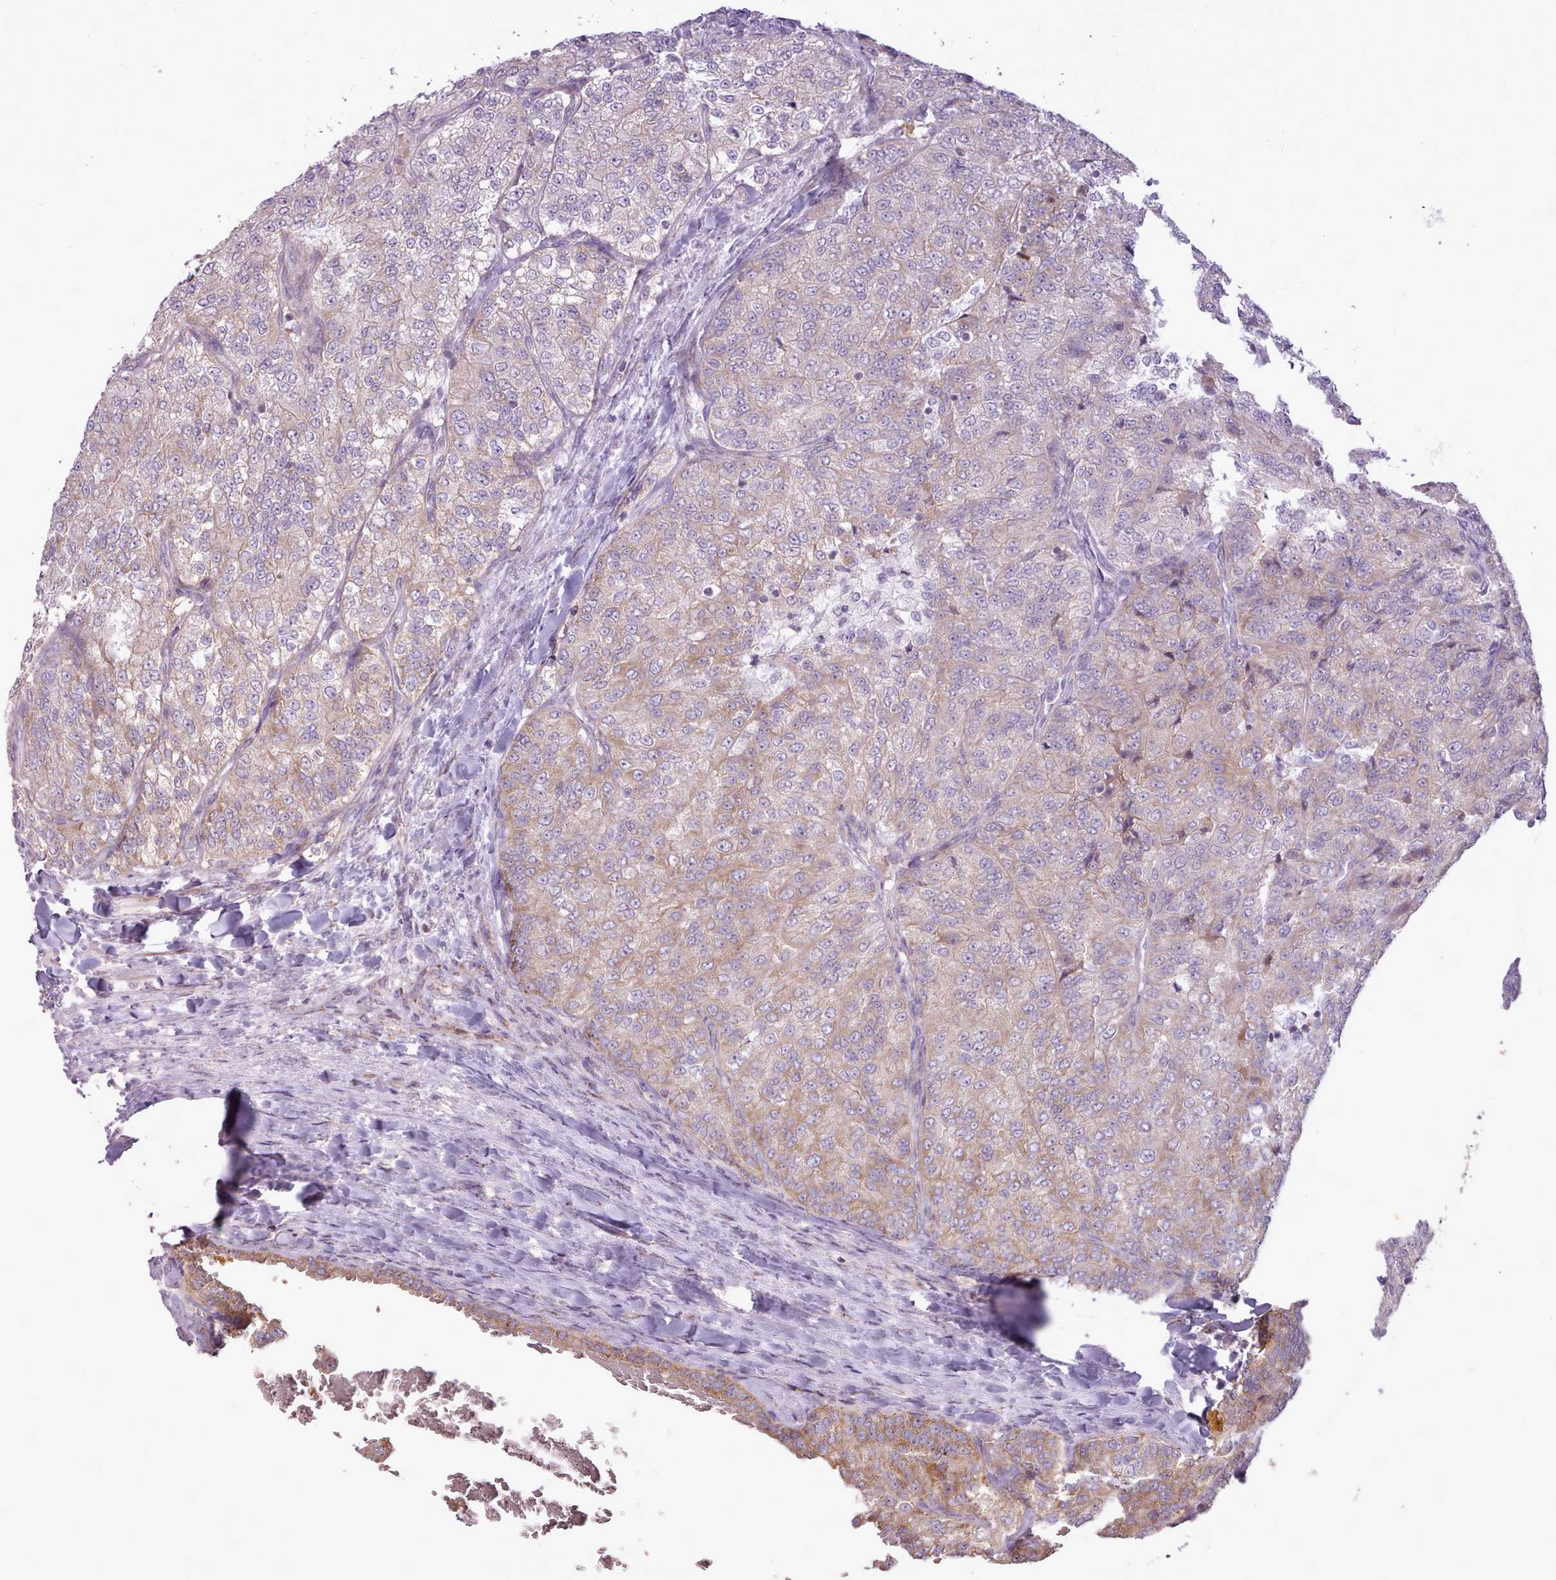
{"staining": {"intensity": "weak", "quantity": "<25%", "location": "cytoplasmic/membranous"}, "tissue": "renal cancer", "cell_type": "Tumor cells", "image_type": "cancer", "snomed": [{"axis": "morphology", "description": "Adenocarcinoma, NOS"}, {"axis": "topography", "description": "Kidney"}], "caption": "The histopathology image displays no staining of tumor cells in renal adenocarcinoma.", "gene": "LIN7C", "patient": {"sex": "female", "age": 63}}